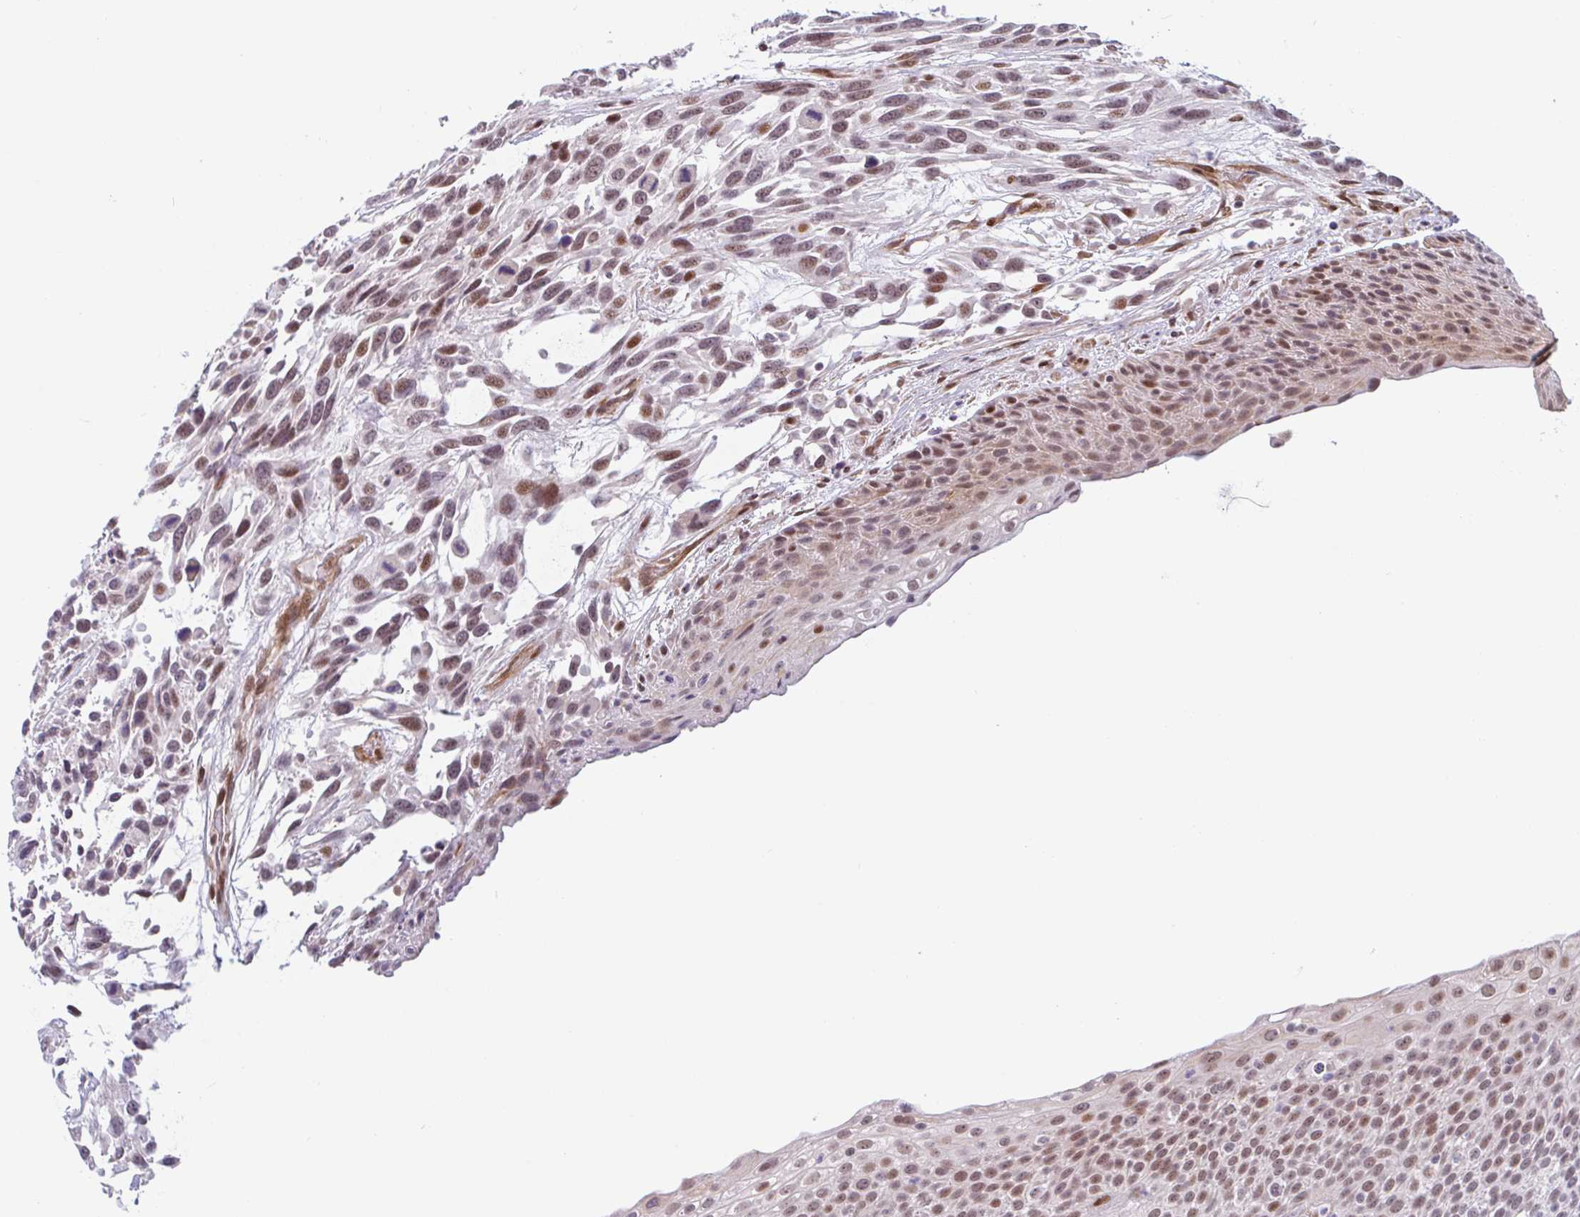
{"staining": {"intensity": "moderate", "quantity": ">75%", "location": "nuclear"}, "tissue": "urothelial cancer", "cell_type": "Tumor cells", "image_type": "cancer", "snomed": [{"axis": "morphology", "description": "Urothelial carcinoma, High grade"}, {"axis": "topography", "description": "Urinary bladder"}], "caption": "Tumor cells display moderate nuclear staining in approximately >75% of cells in urothelial carcinoma (high-grade). (Brightfield microscopy of DAB IHC at high magnification).", "gene": "TMEM119", "patient": {"sex": "female", "age": 70}}